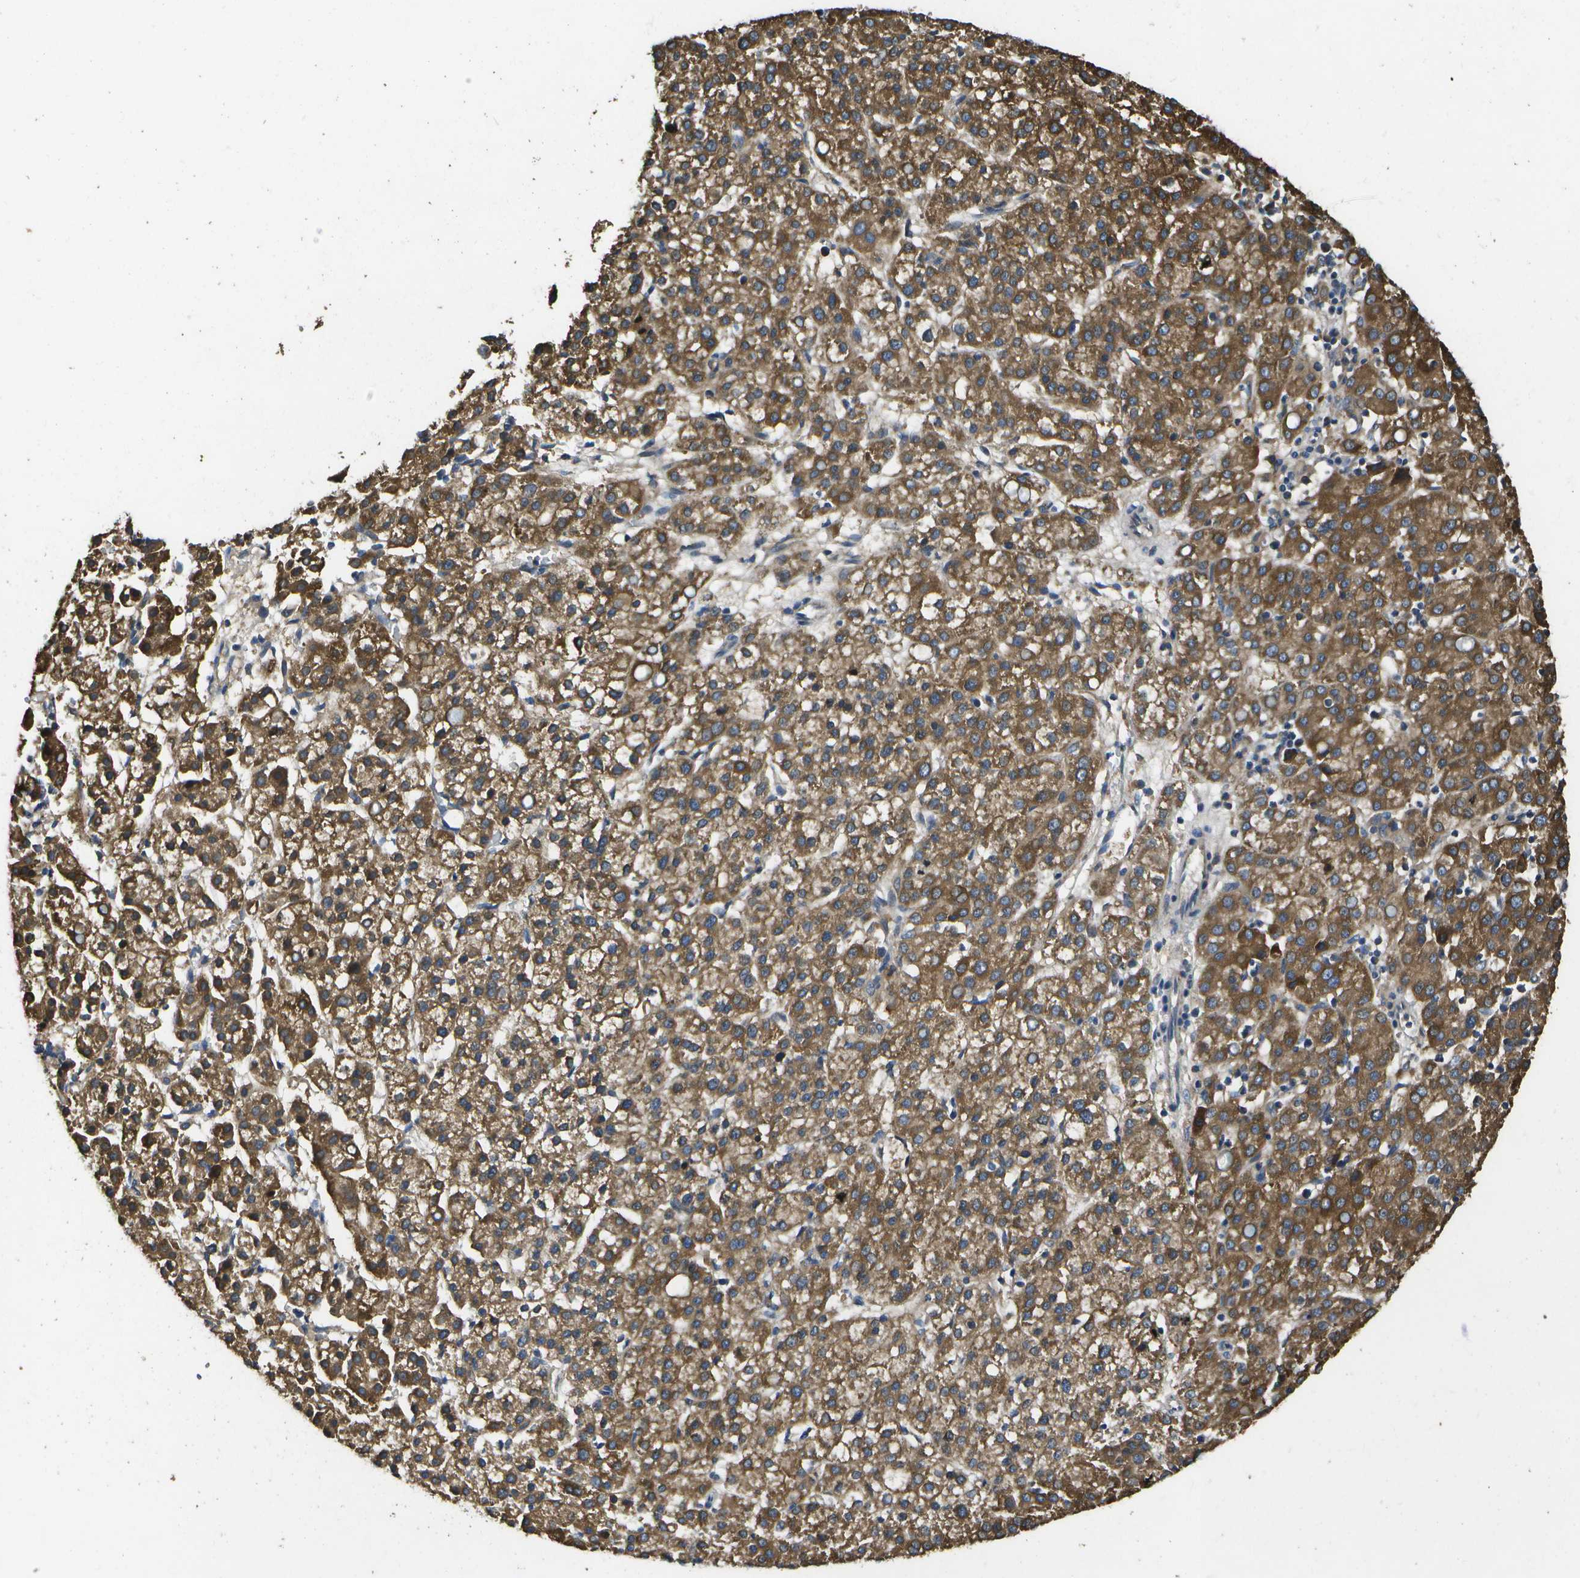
{"staining": {"intensity": "moderate", "quantity": ">75%", "location": "cytoplasmic/membranous"}, "tissue": "liver cancer", "cell_type": "Tumor cells", "image_type": "cancer", "snomed": [{"axis": "morphology", "description": "Carcinoma, Hepatocellular, NOS"}, {"axis": "topography", "description": "Liver"}], "caption": "Protein expression analysis of human liver cancer reveals moderate cytoplasmic/membranous positivity in approximately >75% of tumor cells.", "gene": "HFE", "patient": {"sex": "female", "age": 58}}